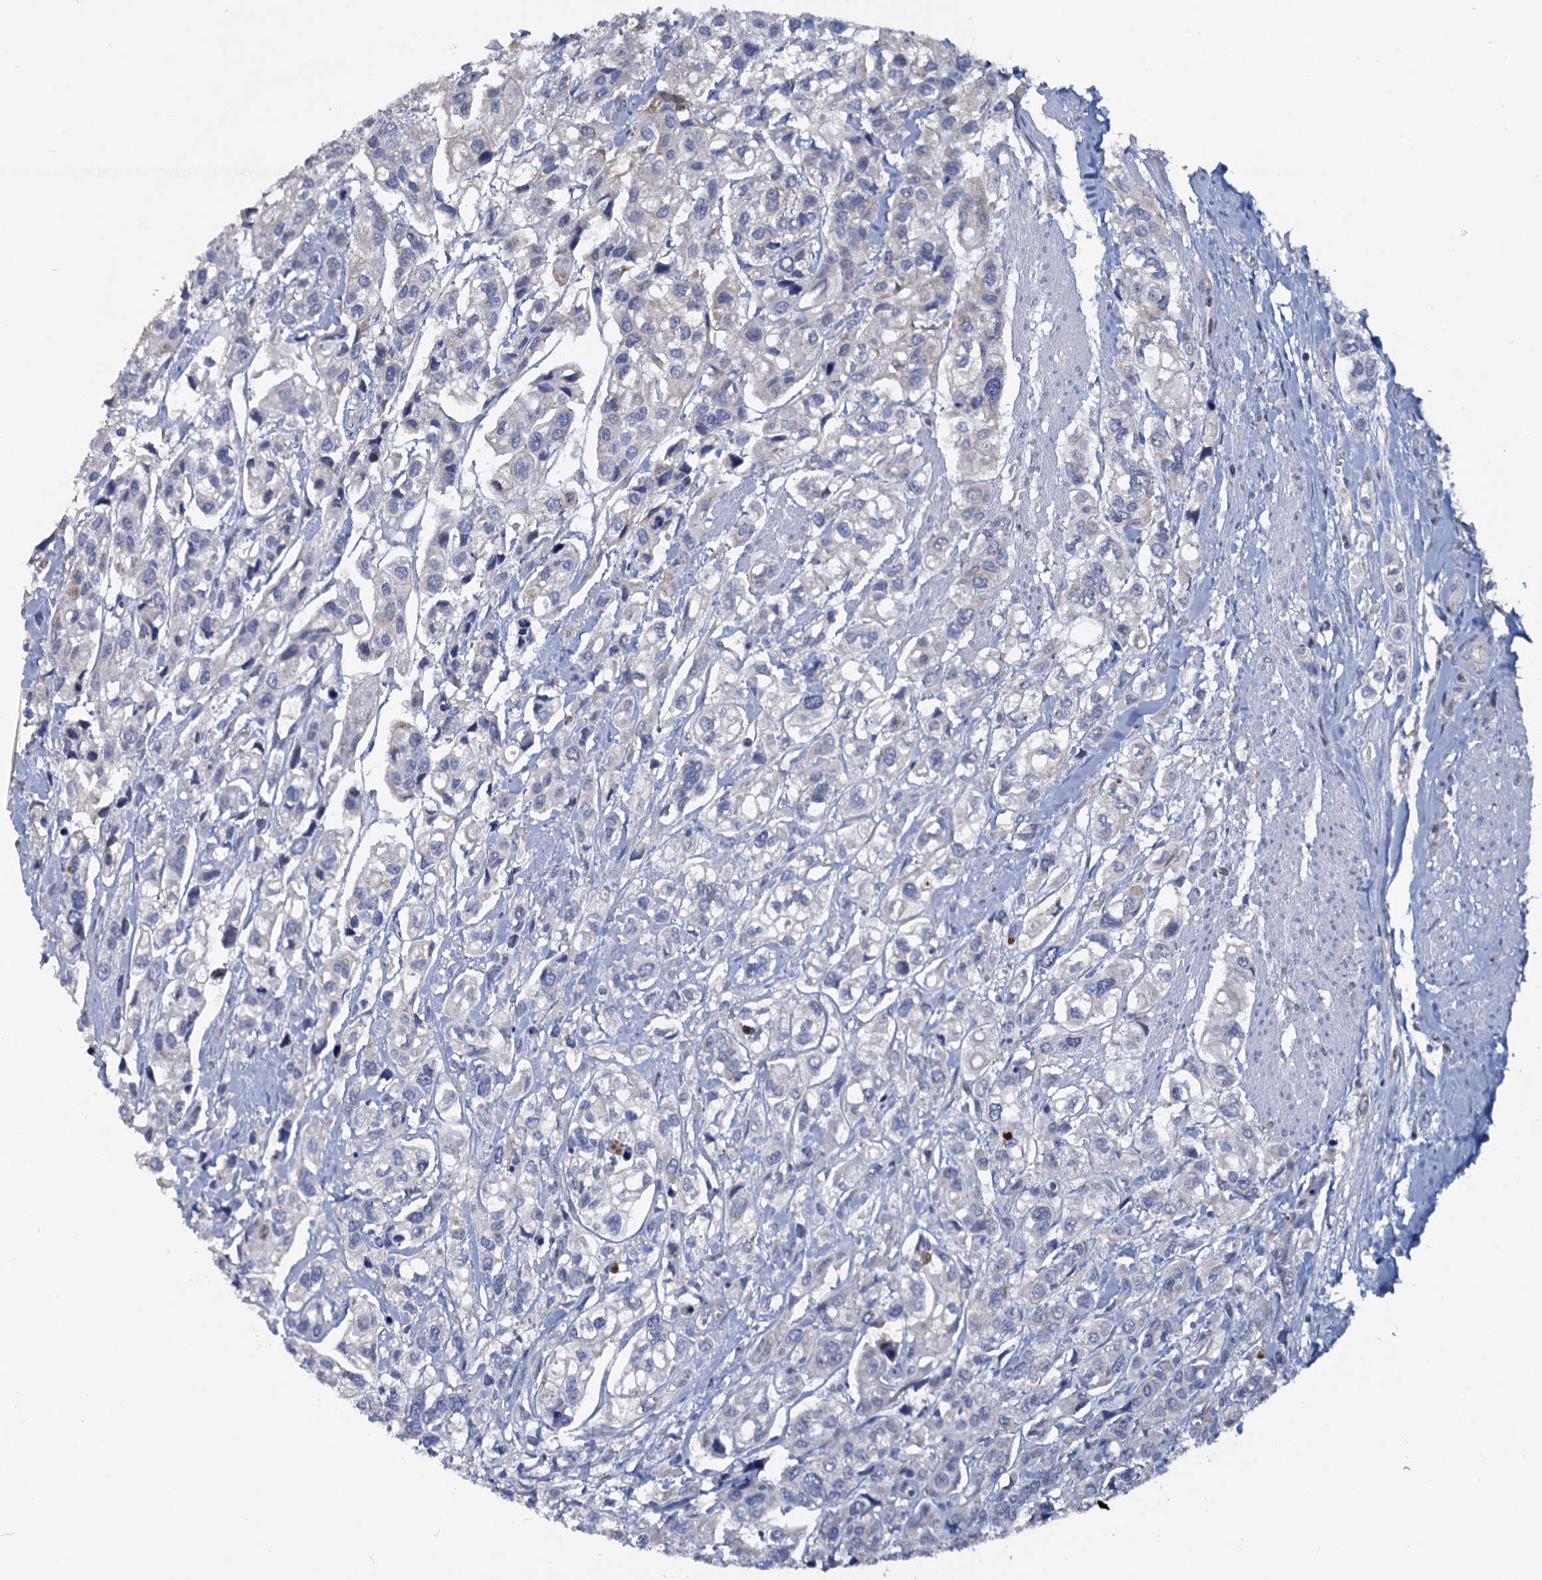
{"staining": {"intensity": "negative", "quantity": "none", "location": "none"}, "tissue": "urothelial cancer", "cell_type": "Tumor cells", "image_type": "cancer", "snomed": [{"axis": "morphology", "description": "Urothelial carcinoma, High grade"}, {"axis": "topography", "description": "Urinary bladder"}], "caption": "Tumor cells show no significant expression in urothelial cancer. (Stains: DAB immunohistochemistry (IHC) with hematoxylin counter stain, Microscopy: brightfield microscopy at high magnification).", "gene": "LRCH4", "patient": {"sex": "male", "age": 67}}